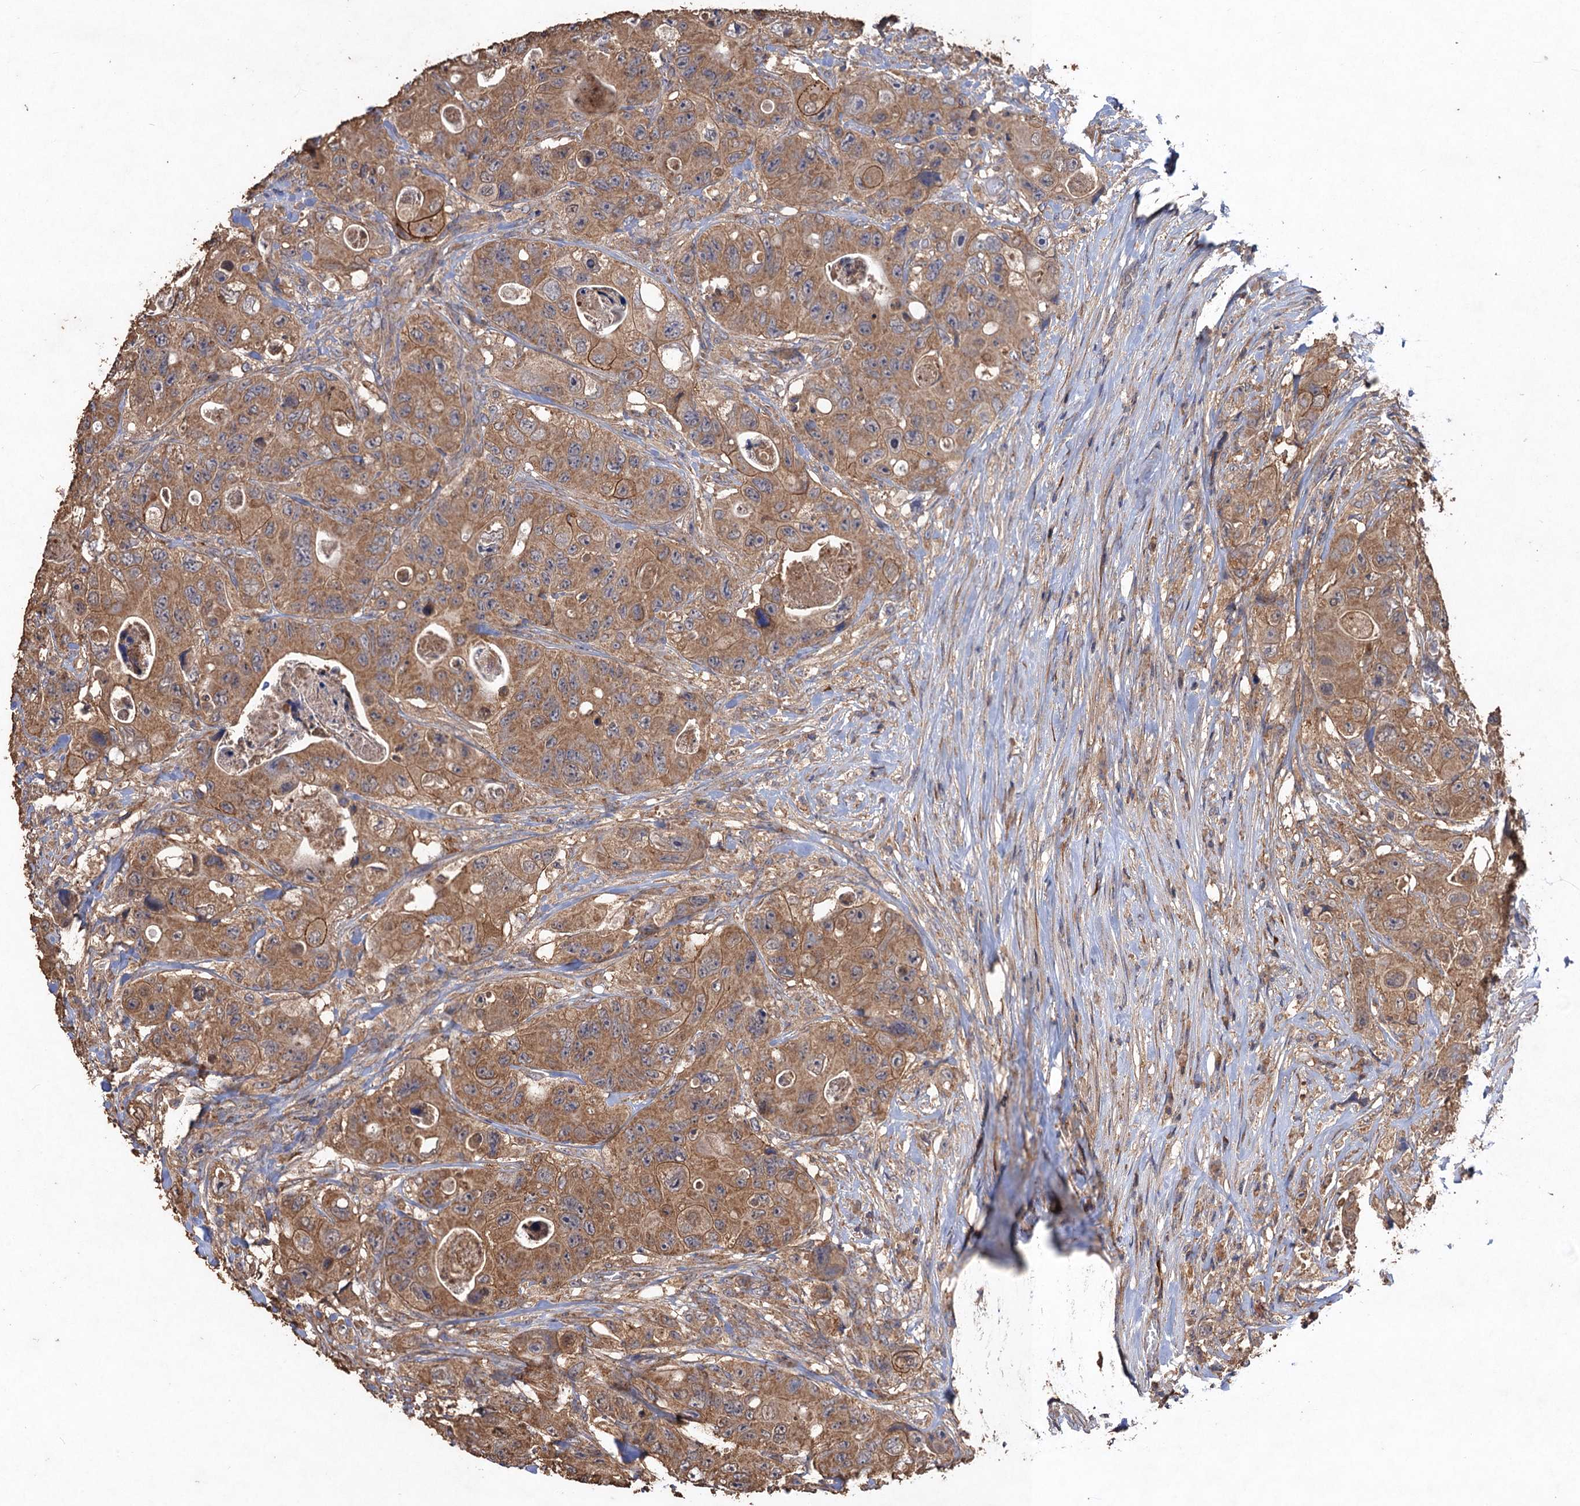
{"staining": {"intensity": "moderate", "quantity": ">75%", "location": "cytoplasmic/membranous"}, "tissue": "colorectal cancer", "cell_type": "Tumor cells", "image_type": "cancer", "snomed": [{"axis": "morphology", "description": "Adenocarcinoma, NOS"}, {"axis": "topography", "description": "Colon"}], "caption": "DAB (3,3'-diaminobenzidine) immunohistochemical staining of human colorectal cancer (adenocarcinoma) exhibits moderate cytoplasmic/membranous protein staining in about >75% of tumor cells.", "gene": "SCUBE3", "patient": {"sex": "female", "age": 46}}